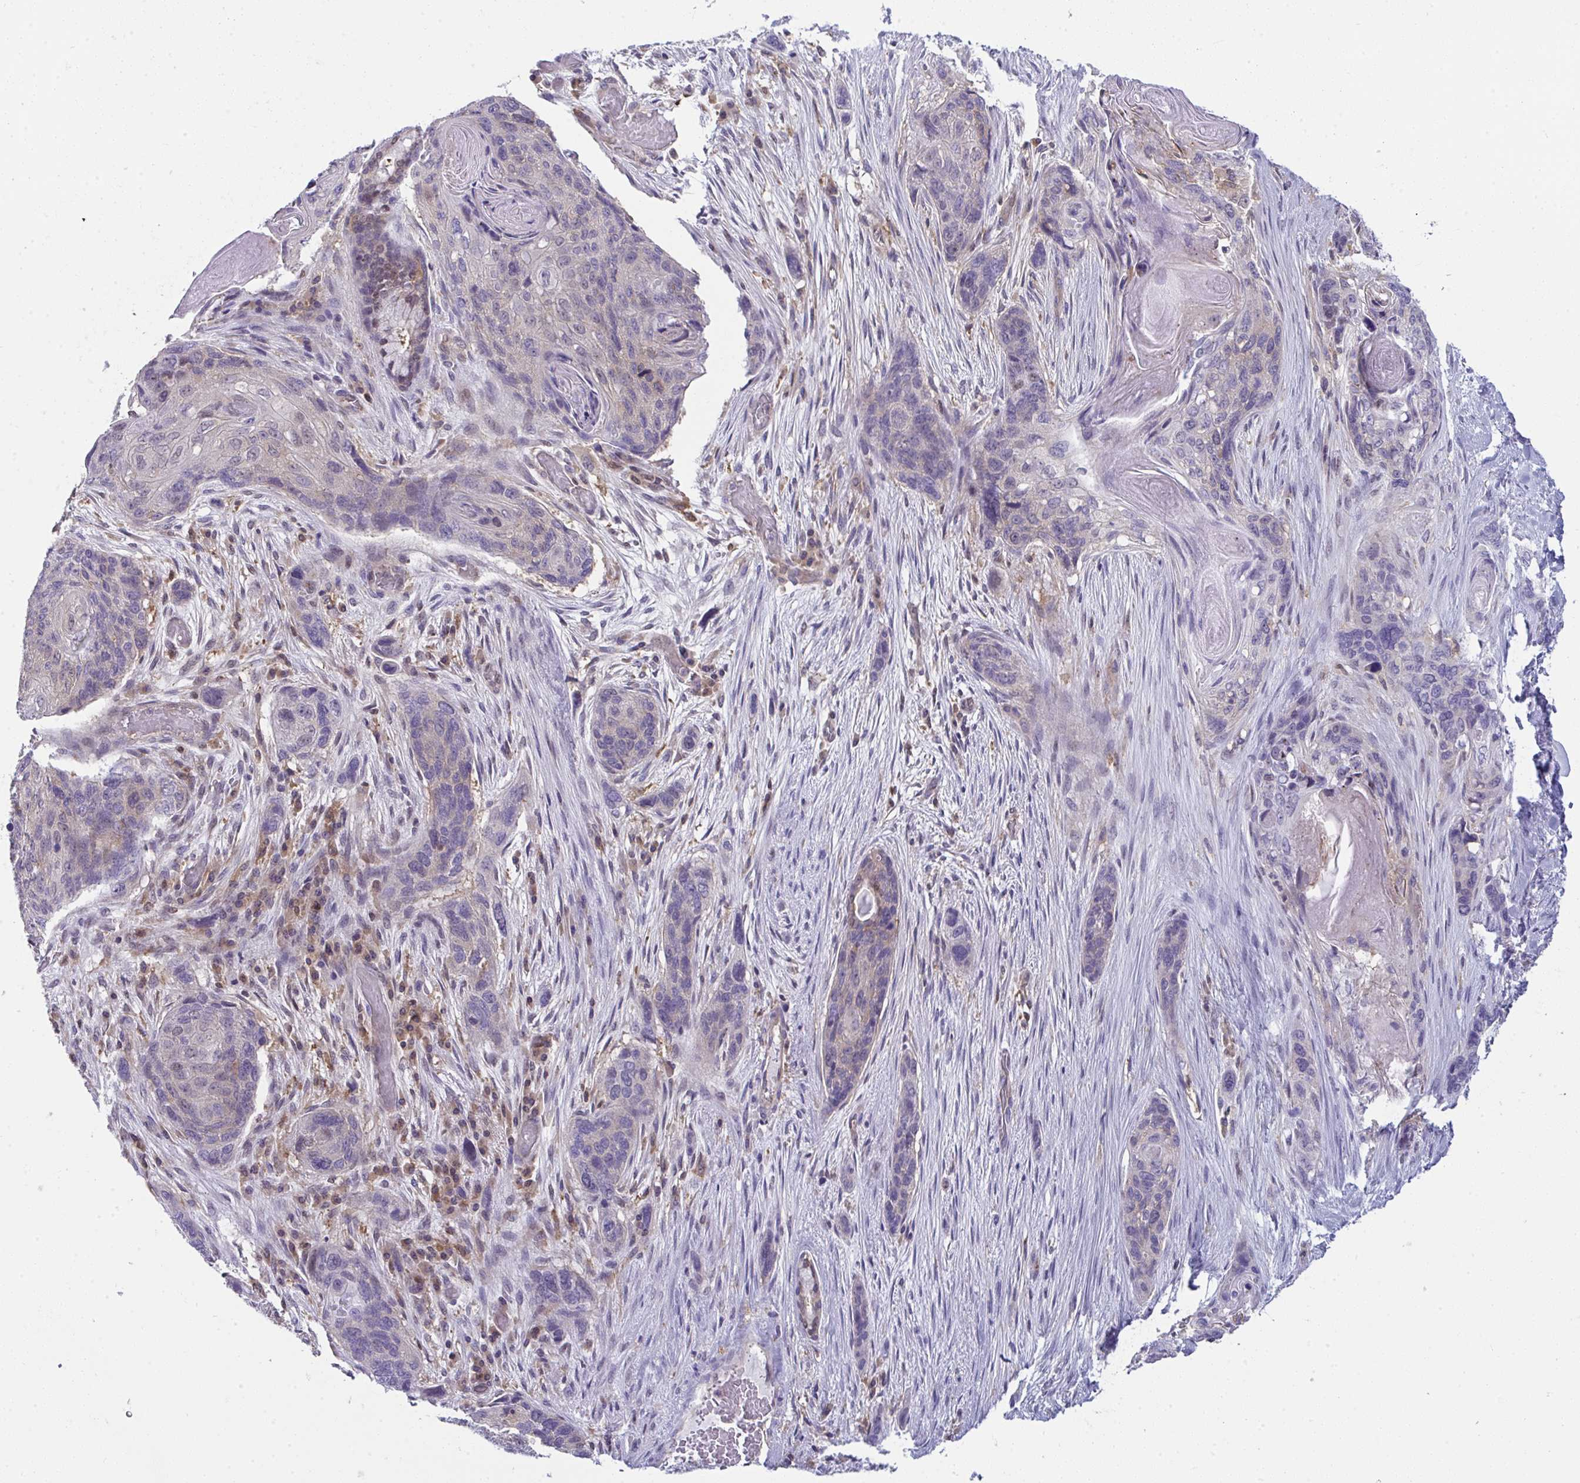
{"staining": {"intensity": "negative", "quantity": "none", "location": "none"}, "tissue": "lung cancer", "cell_type": "Tumor cells", "image_type": "cancer", "snomed": [{"axis": "morphology", "description": "Squamous cell carcinoma, NOS"}, {"axis": "morphology", "description": "Squamous cell carcinoma, metastatic, NOS"}, {"axis": "topography", "description": "Lymph node"}, {"axis": "topography", "description": "Lung"}], "caption": "Immunohistochemical staining of lung cancer (metastatic squamous cell carcinoma) reveals no significant expression in tumor cells.", "gene": "ALDH16A1", "patient": {"sex": "male", "age": 41}}